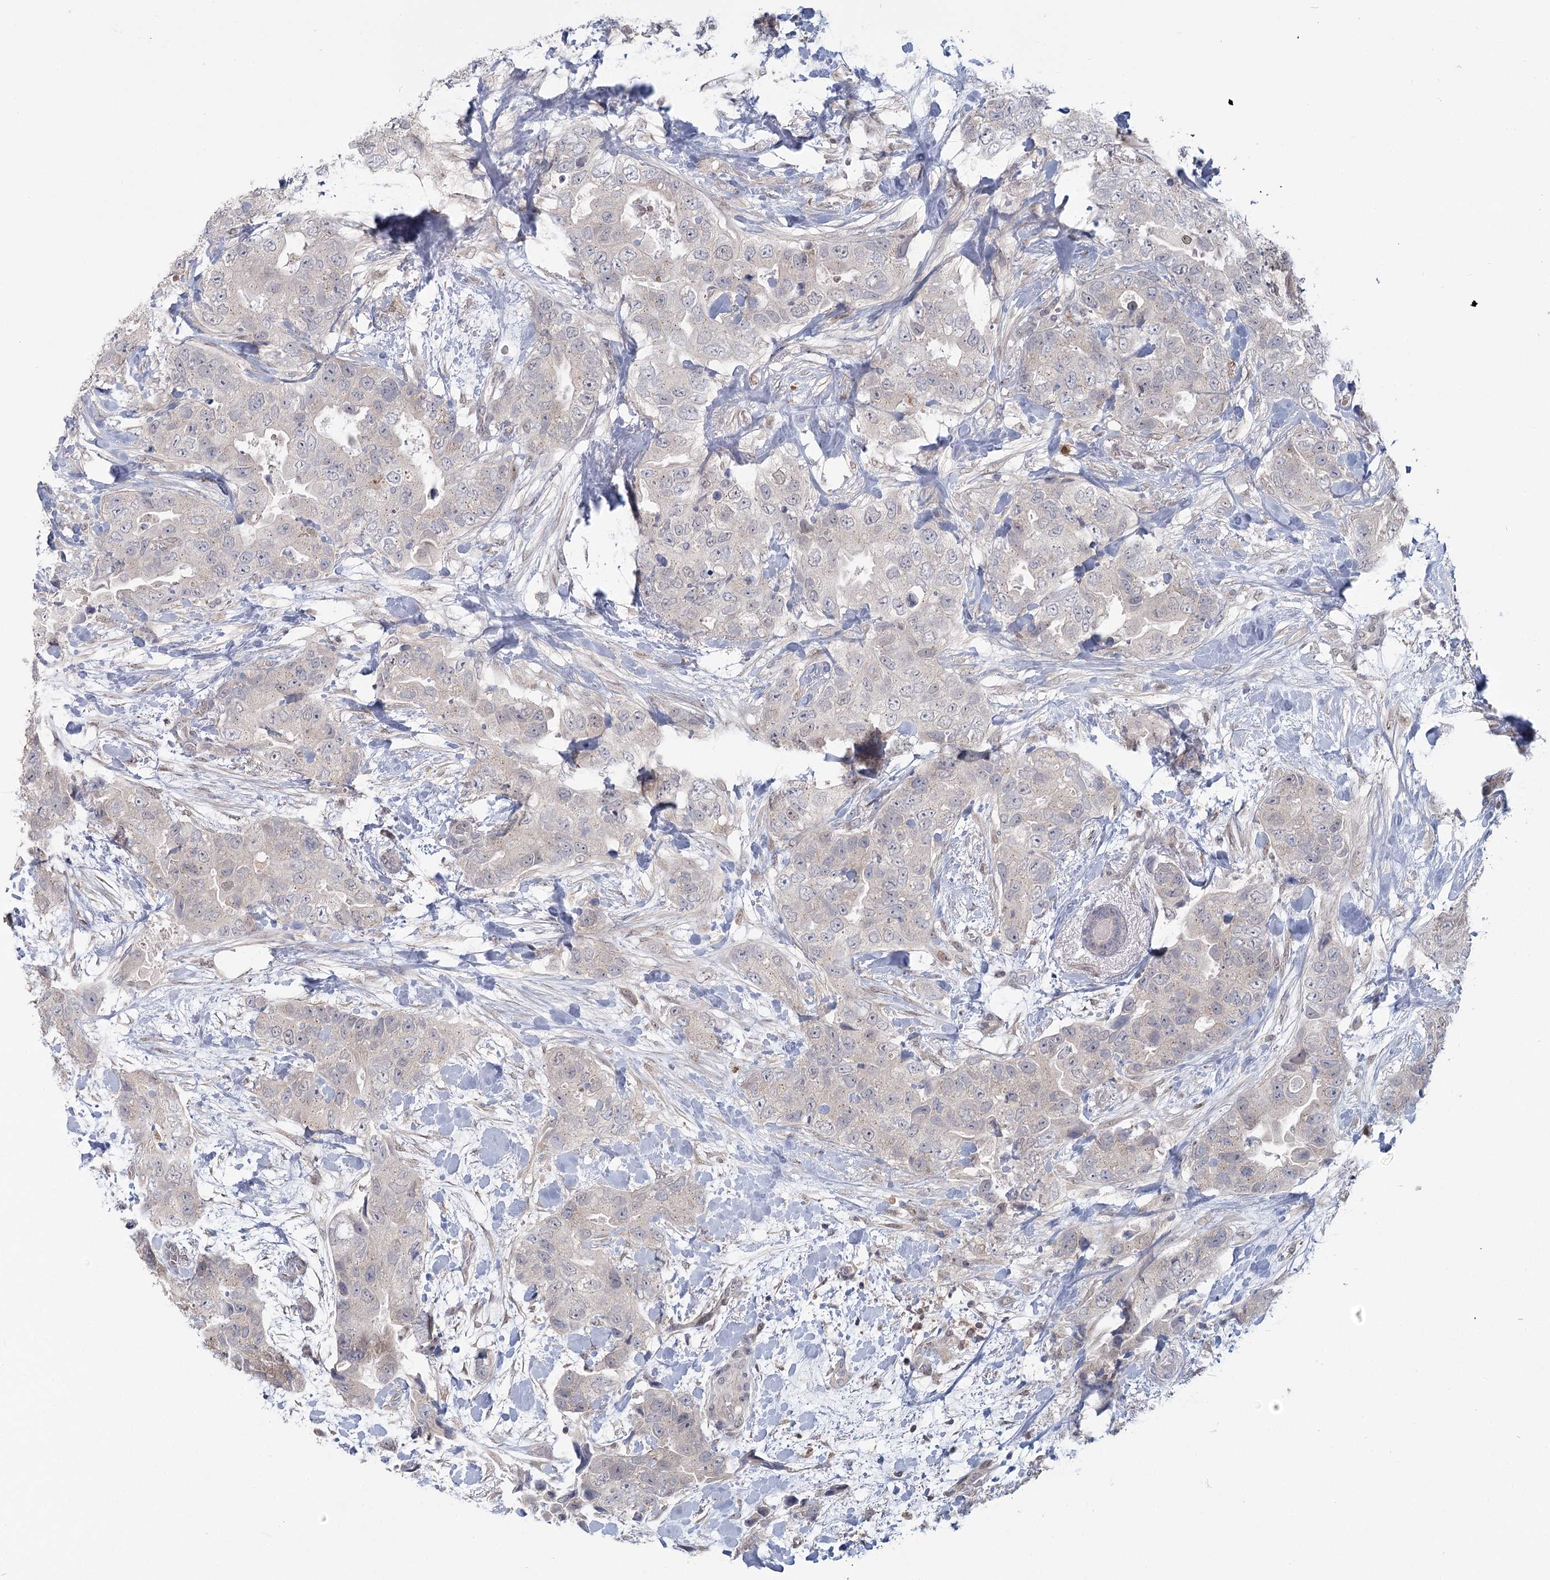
{"staining": {"intensity": "negative", "quantity": "none", "location": "none"}, "tissue": "breast cancer", "cell_type": "Tumor cells", "image_type": "cancer", "snomed": [{"axis": "morphology", "description": "Duct carcinoma"}, {"axis": "topography", "description": "Breast"}], "caption": "The IHC image has no significant expression in tumor cells of breast infiltrating ductal carcinoma tissue.", "gene": "USP11", "patient": {"sex": "female", "age": 62}}